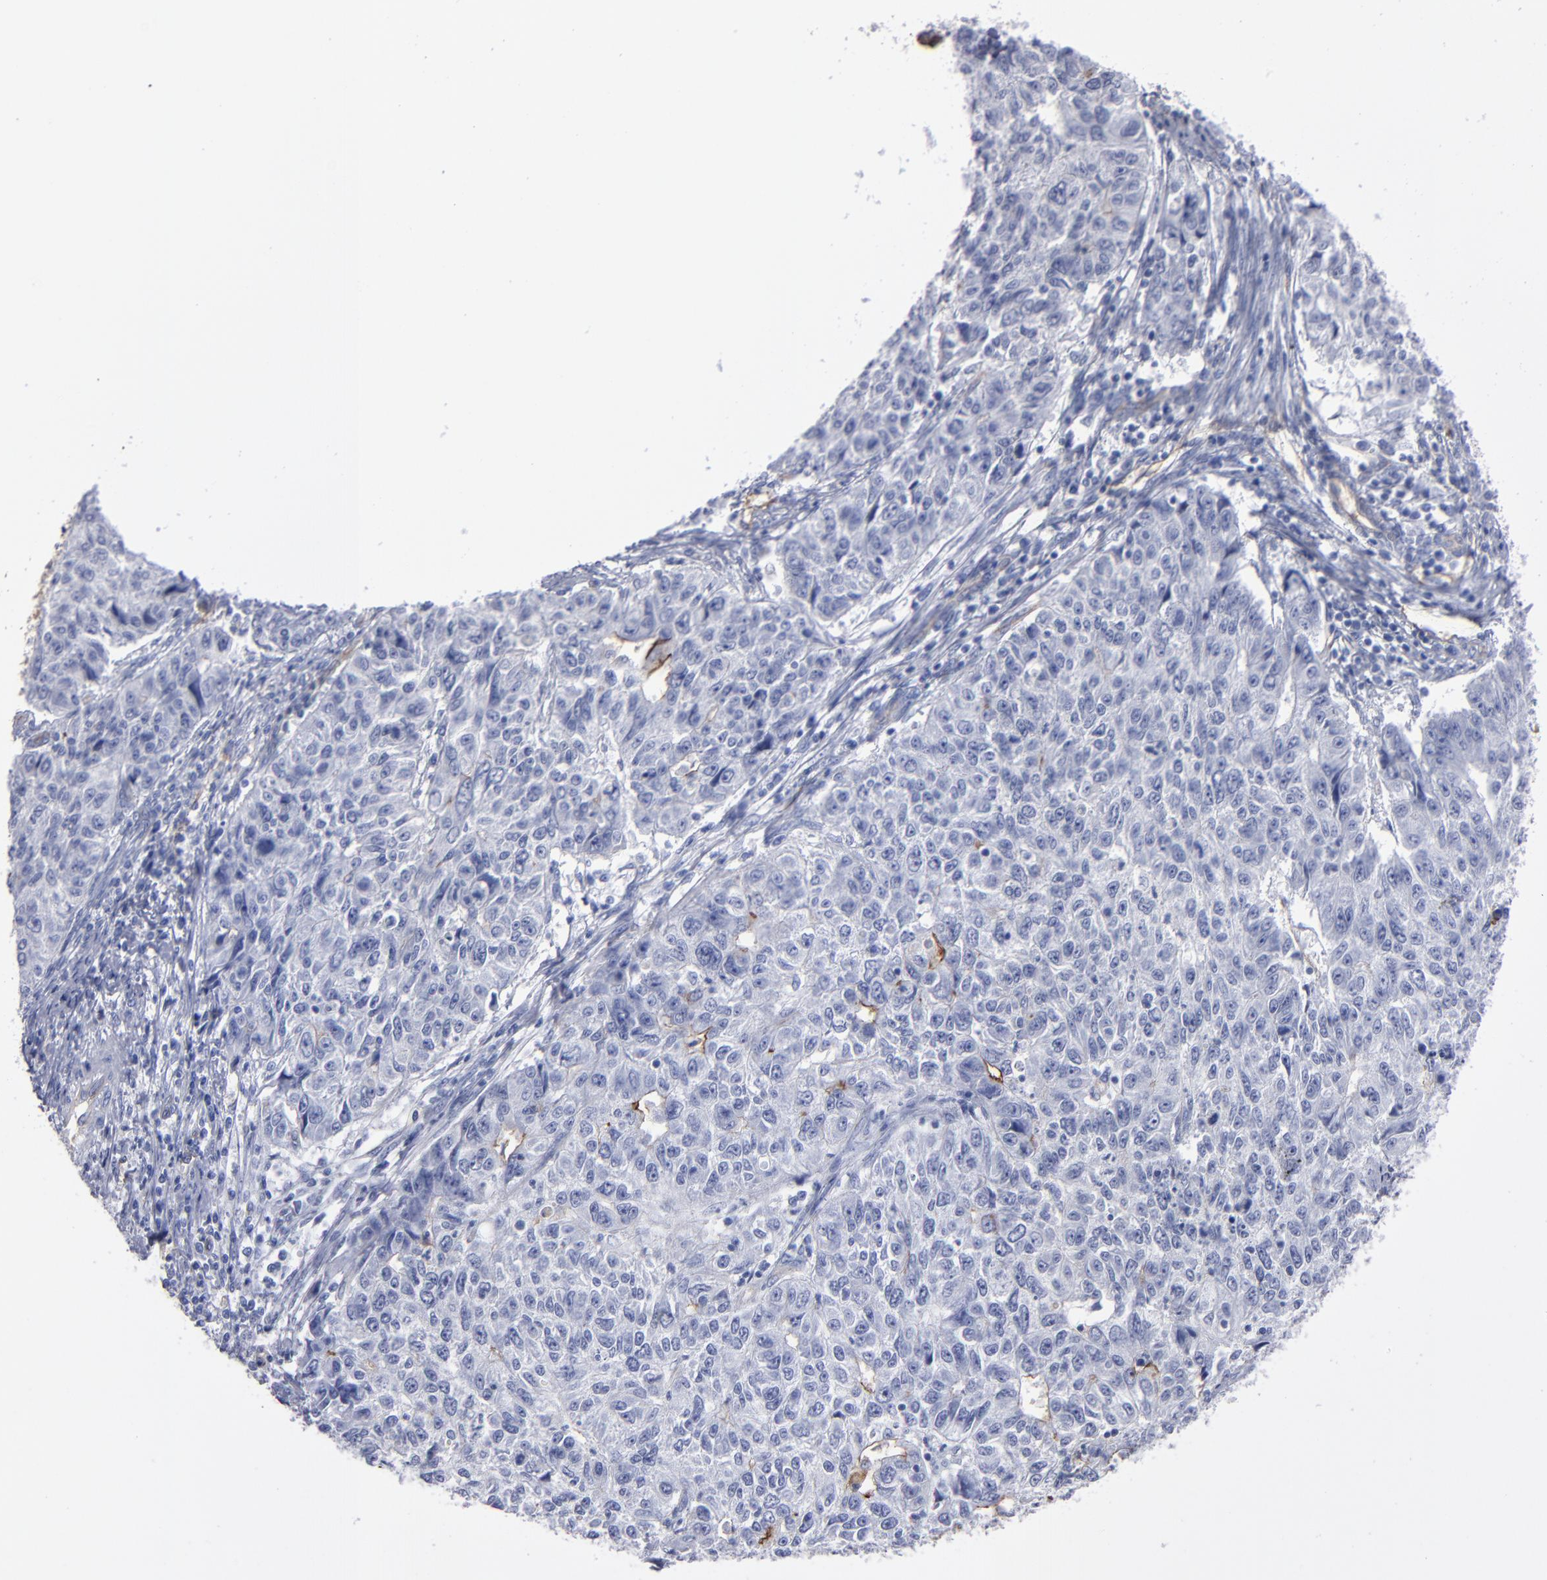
{"staining": {"intensity": "weak", "quantity": "<25%", "location": "cytoplasmic/membranous"}, "tissue": "endometrial cancer", "cell_type": "Tumor cells", "image_type": "cancer", "snomed": [{"axis": "morphology", "description": "Adenocarcinoma, NOS"}, {"axis": "topography", "description": "Endometrium"}], "caption": "An IHC image of endometrial cancer is shown. There is no staining in tumor cells of endometrial cancer. The staining is performed using DAB brown chromogen with nuclei counter-stained in using hematoxylin.", "gene": "TM4SF1", "patient": {"sex": "female", "age": 42}}